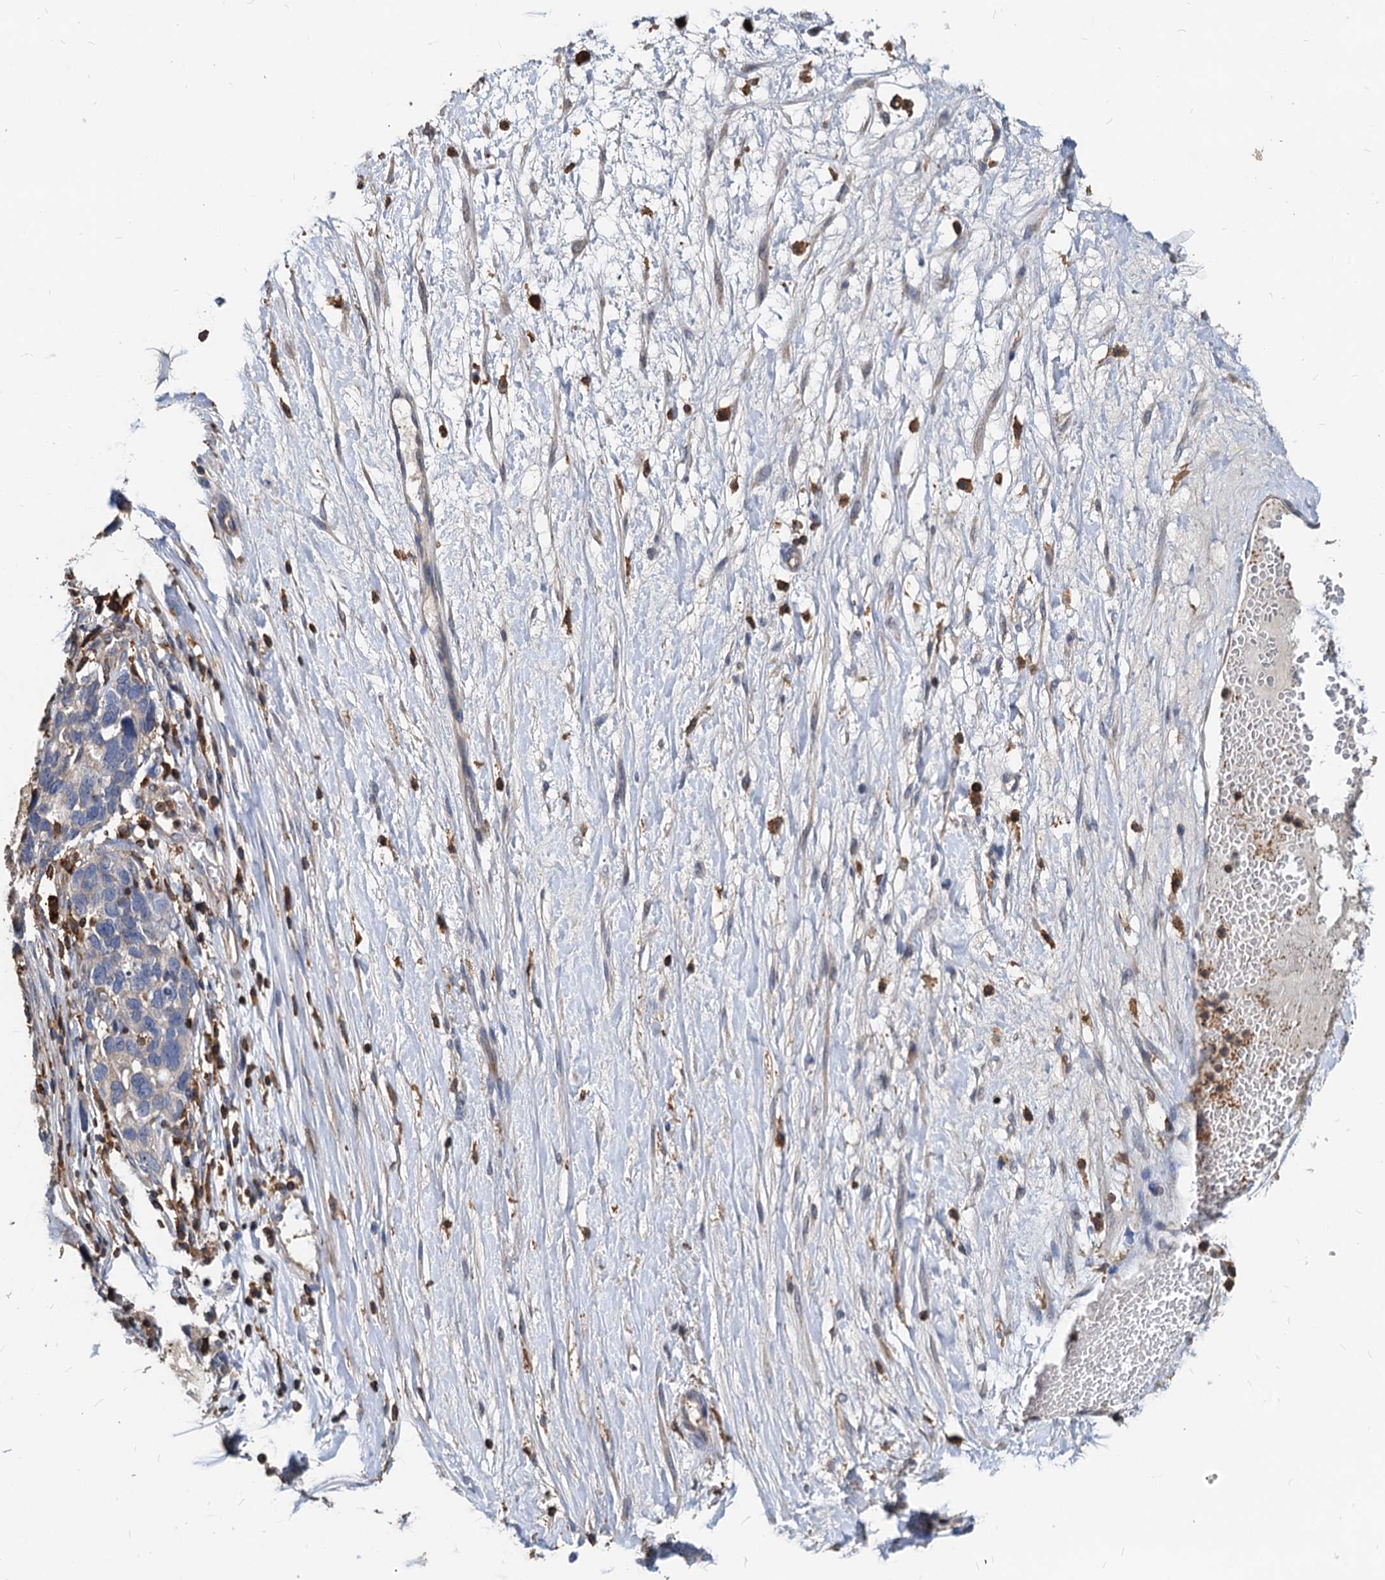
{"staining": {"intensity": "negative", "quantity": "none", "location": "none"}, "tissue": "ovarian cancer", "cell_type": "Tumor cells", "image_type": "cancer", "snomed": [{"axis": "morphology", "description": "Cystadenocarcinoma, serous, NOS"}, {"axis": "topography", "description": "Ovary"}], "caption": "A histopathology image of human ovarian cancer (serous cystadenocarcinoma) is negative for staining in tumor cells. (DAB IHC, high magnification).", "gene": "LCP2", "patient": {"sex": "female", "age": 54}}